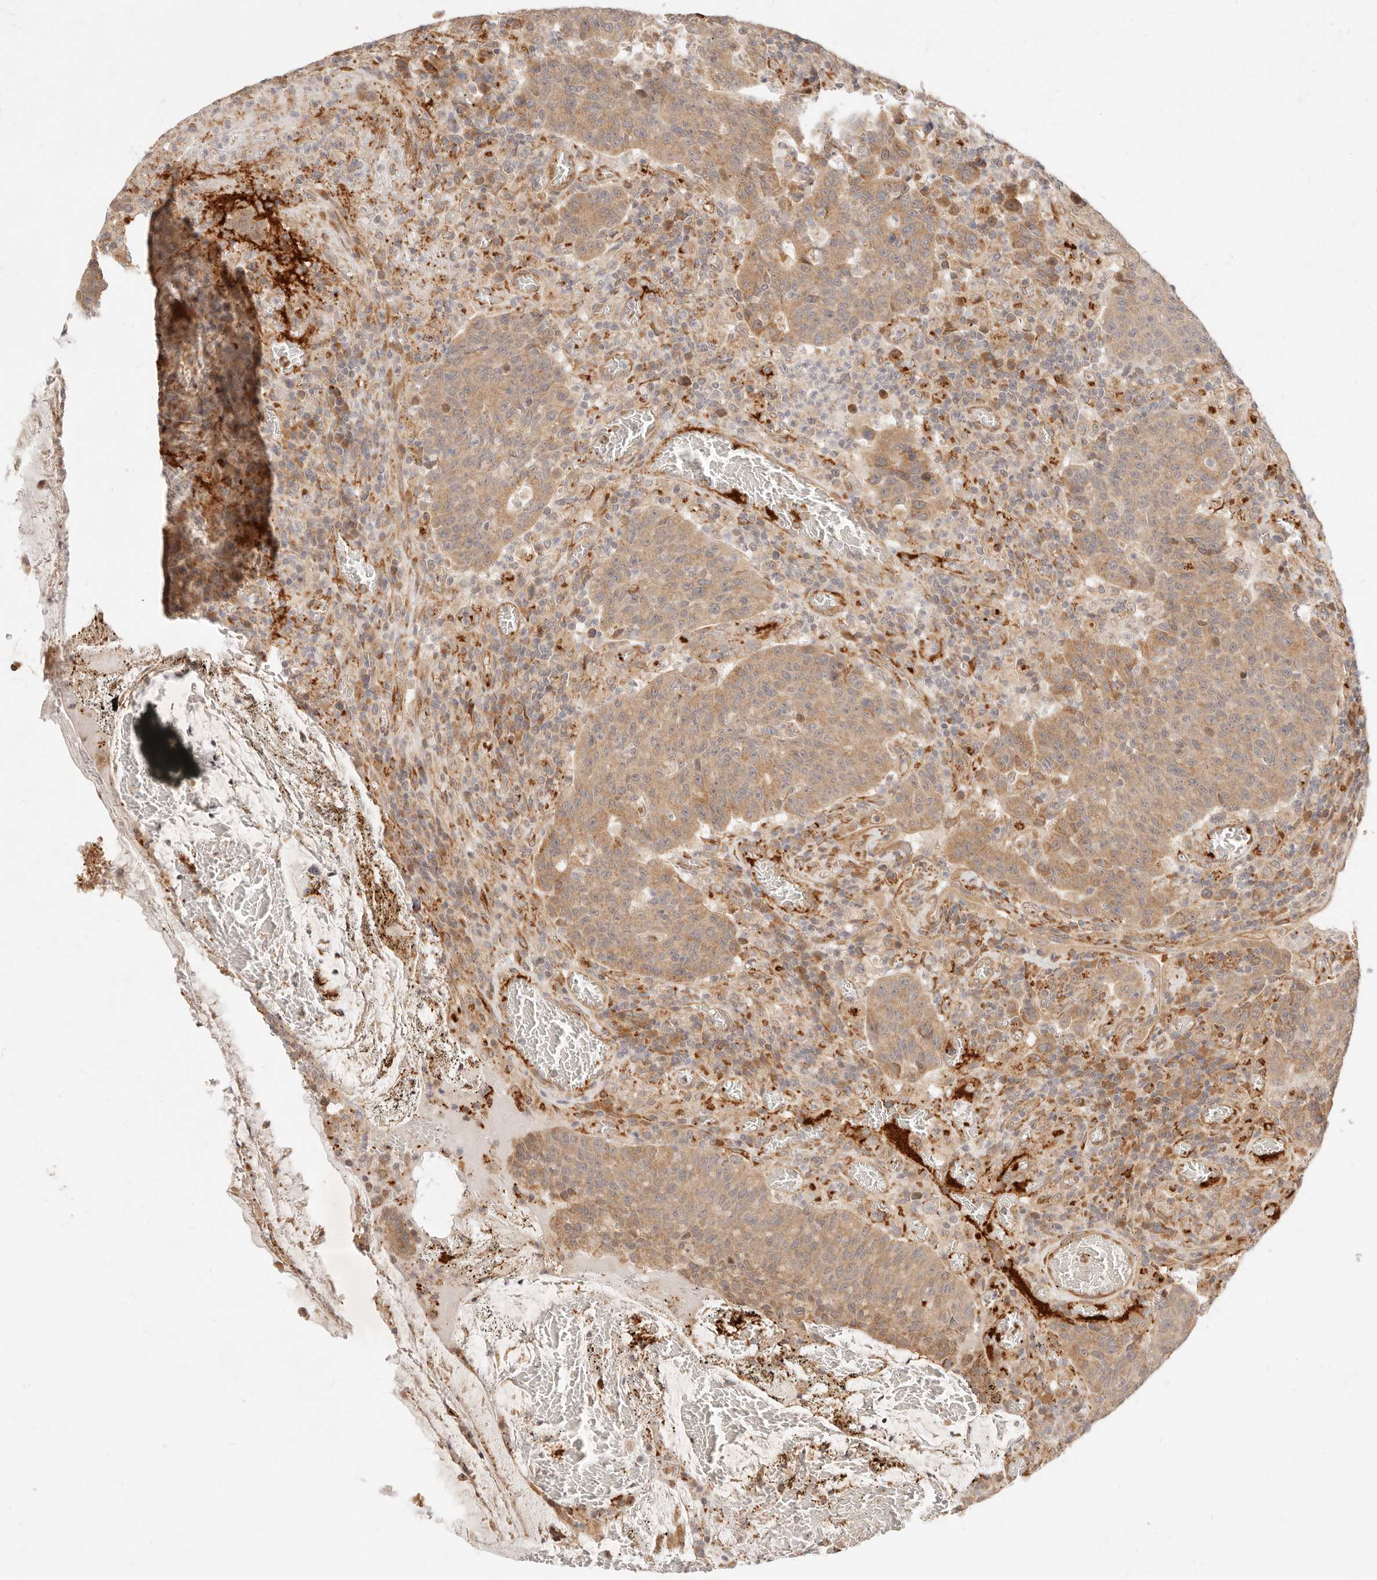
{"staining": {"intensity": "moderate", "quantity": ">75%", "location": "cytoplasmic/membranous"}, "tissue": "colorectal cancer", "cell_type": "Tumor cells", "image_type": "cancer", "snomed": [{"axis": "morphology", "description": "Adenocarcinoma, NOS"}, {"axis": "topography", "description": "Colon"}], "caption": "Brown immunohistochemical staining in human colorectal adenocarcinoma displays moderate cytoplasmic/membranous staining in about >75% of tumor cells. (brown staining indicates protein expression, while blue staining denotes nuclei).", "gene": "UBXN10", "patient": {"sex": "female", "age": 75}}